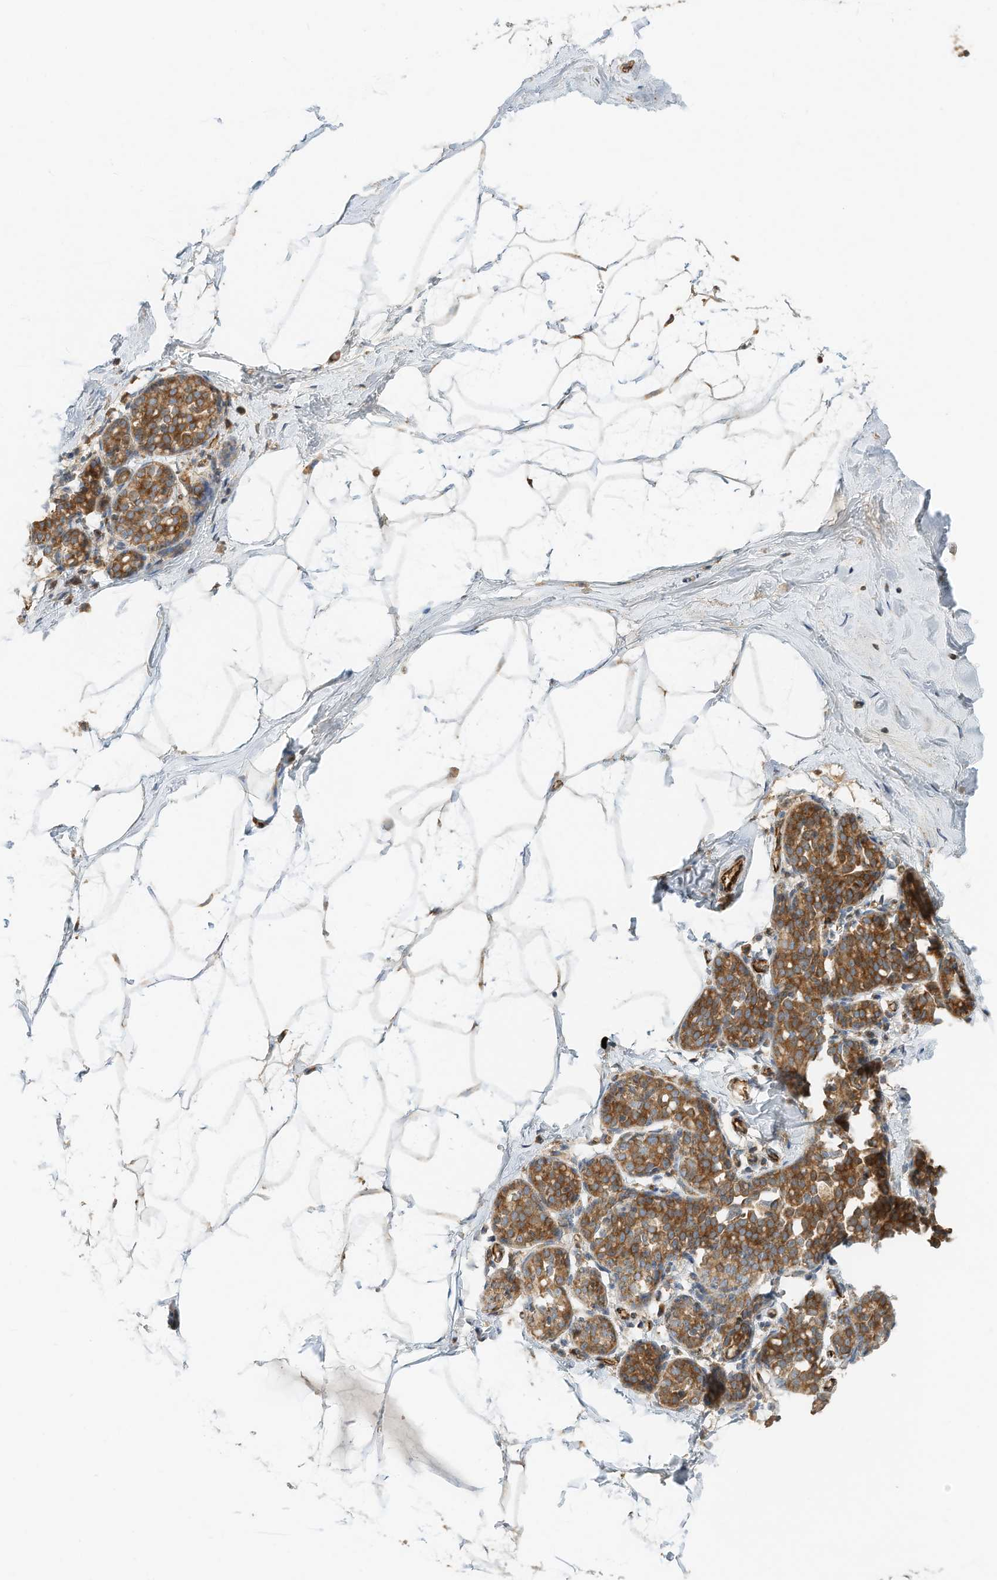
{"staining": {"intensity": "negative", "quantity": "none", "location": "none"}, "tissue": "breast", "cell_type": "Adipocytes", "image_type": "normal", "snomed": [{"axis": "morphology", "description": "Normal tissue, NOS"}, {"axis": "morphology", "description": "Lobular carcinoma"}, {"axis": "topography", "description": "Breast"}], "caption": "Immunohistochemistry (IHC) histopathology image of unremarkable breast stained for a protein (brown), which shows no staining in adipocytes. (DAB IHC with hematoxylin counter stain).", "gene": "CPAMD8", "patient": {"sex": "female", "age": 62}}